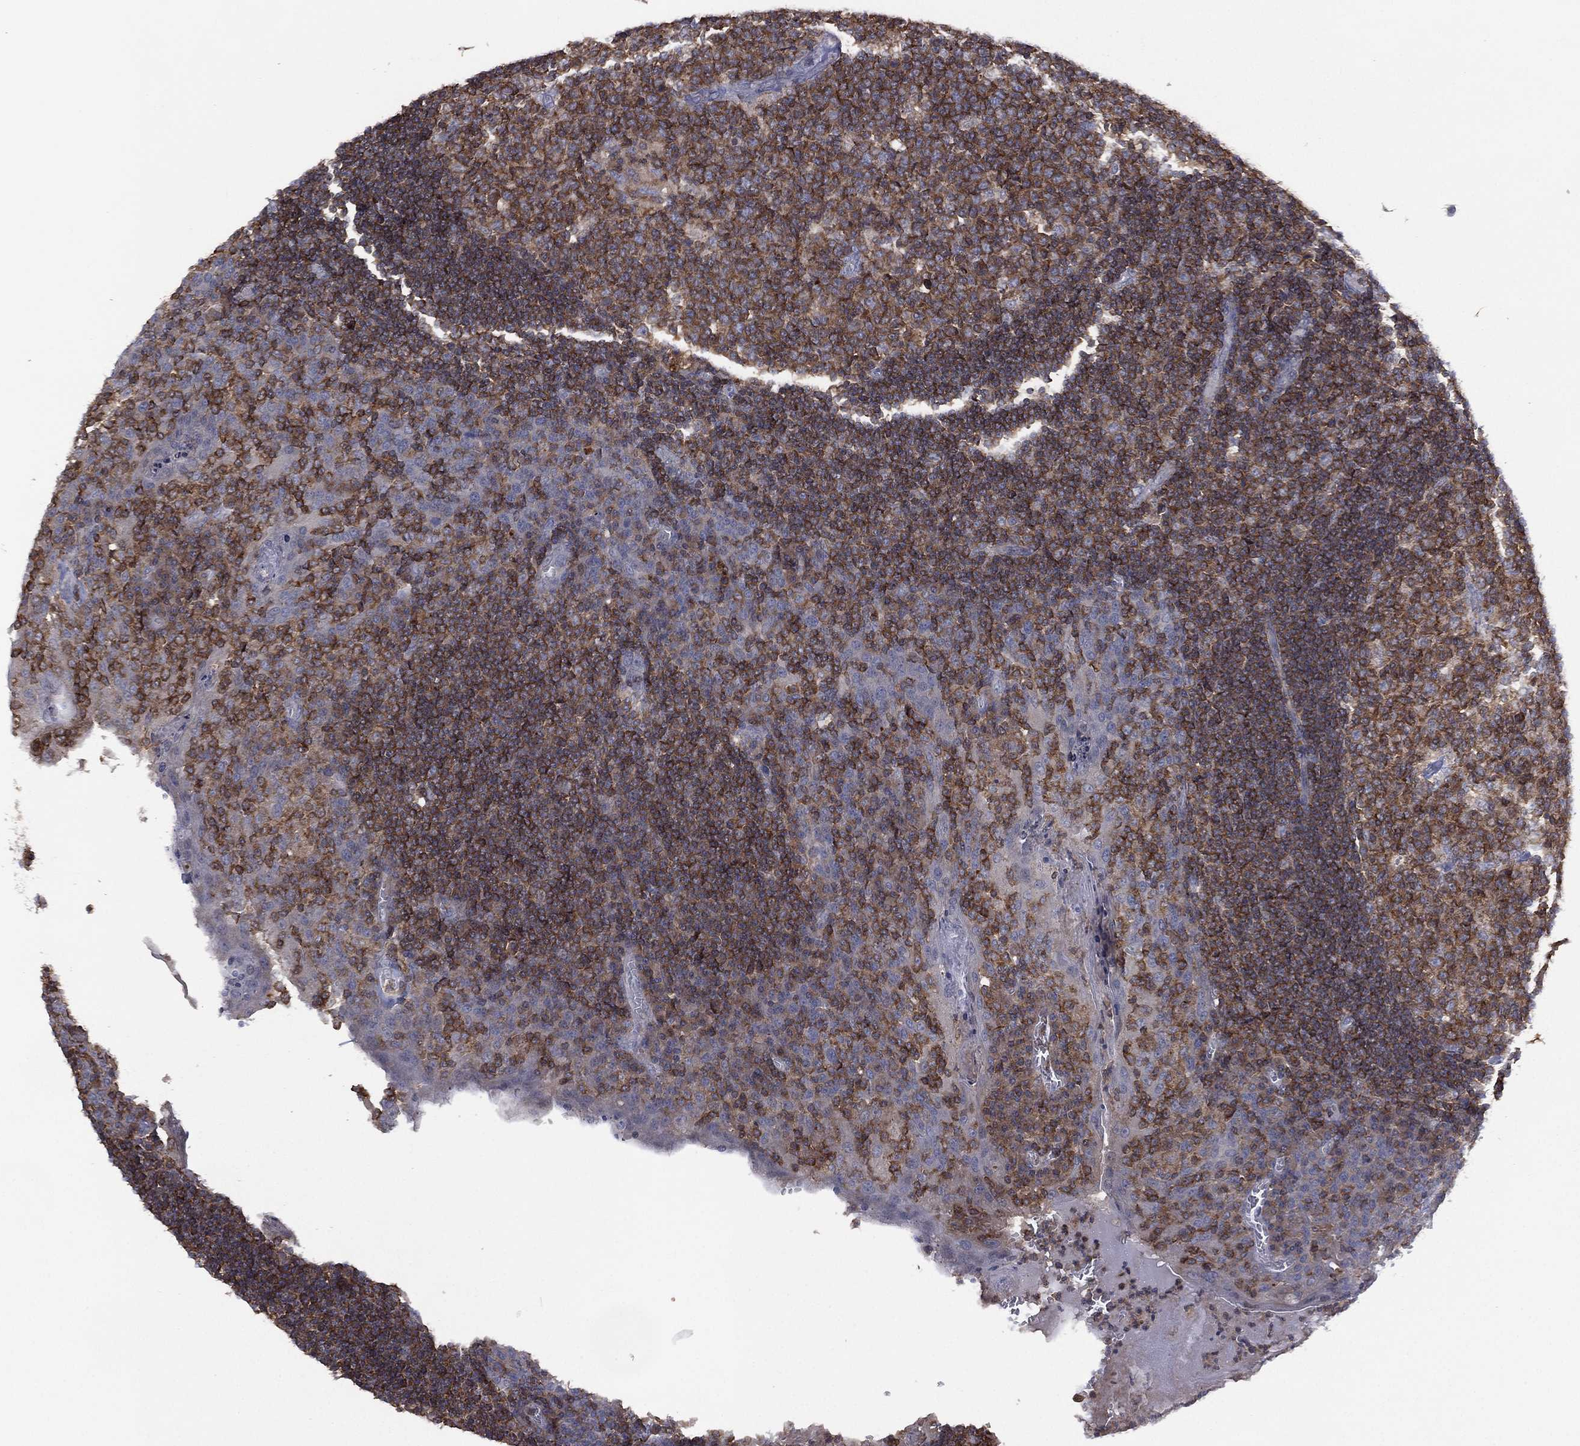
{"staining": {"intensity": "strong", "quantity": "25%-75%", "location": "cytoplasmic/membranous"}, "tissue": "tonsil", "cell_type": "Germinal center cells", "image_type": "normal", "snomed": [{"axis": "morphology", "description": "Normal tissue, NOS"}, {"axis": "topography", "description": "Tonsil"}], "caption": "Immunohistochemistry (IHC) micrograph of normal tonsil stained for a protein (brown), which exhibits high levels of strong cytoplasmic/membranous positivity in approximately 25%-75% of germinal center cells.", "gene": "DOCK8", "patient": {"sex": "female", "age": 13}}